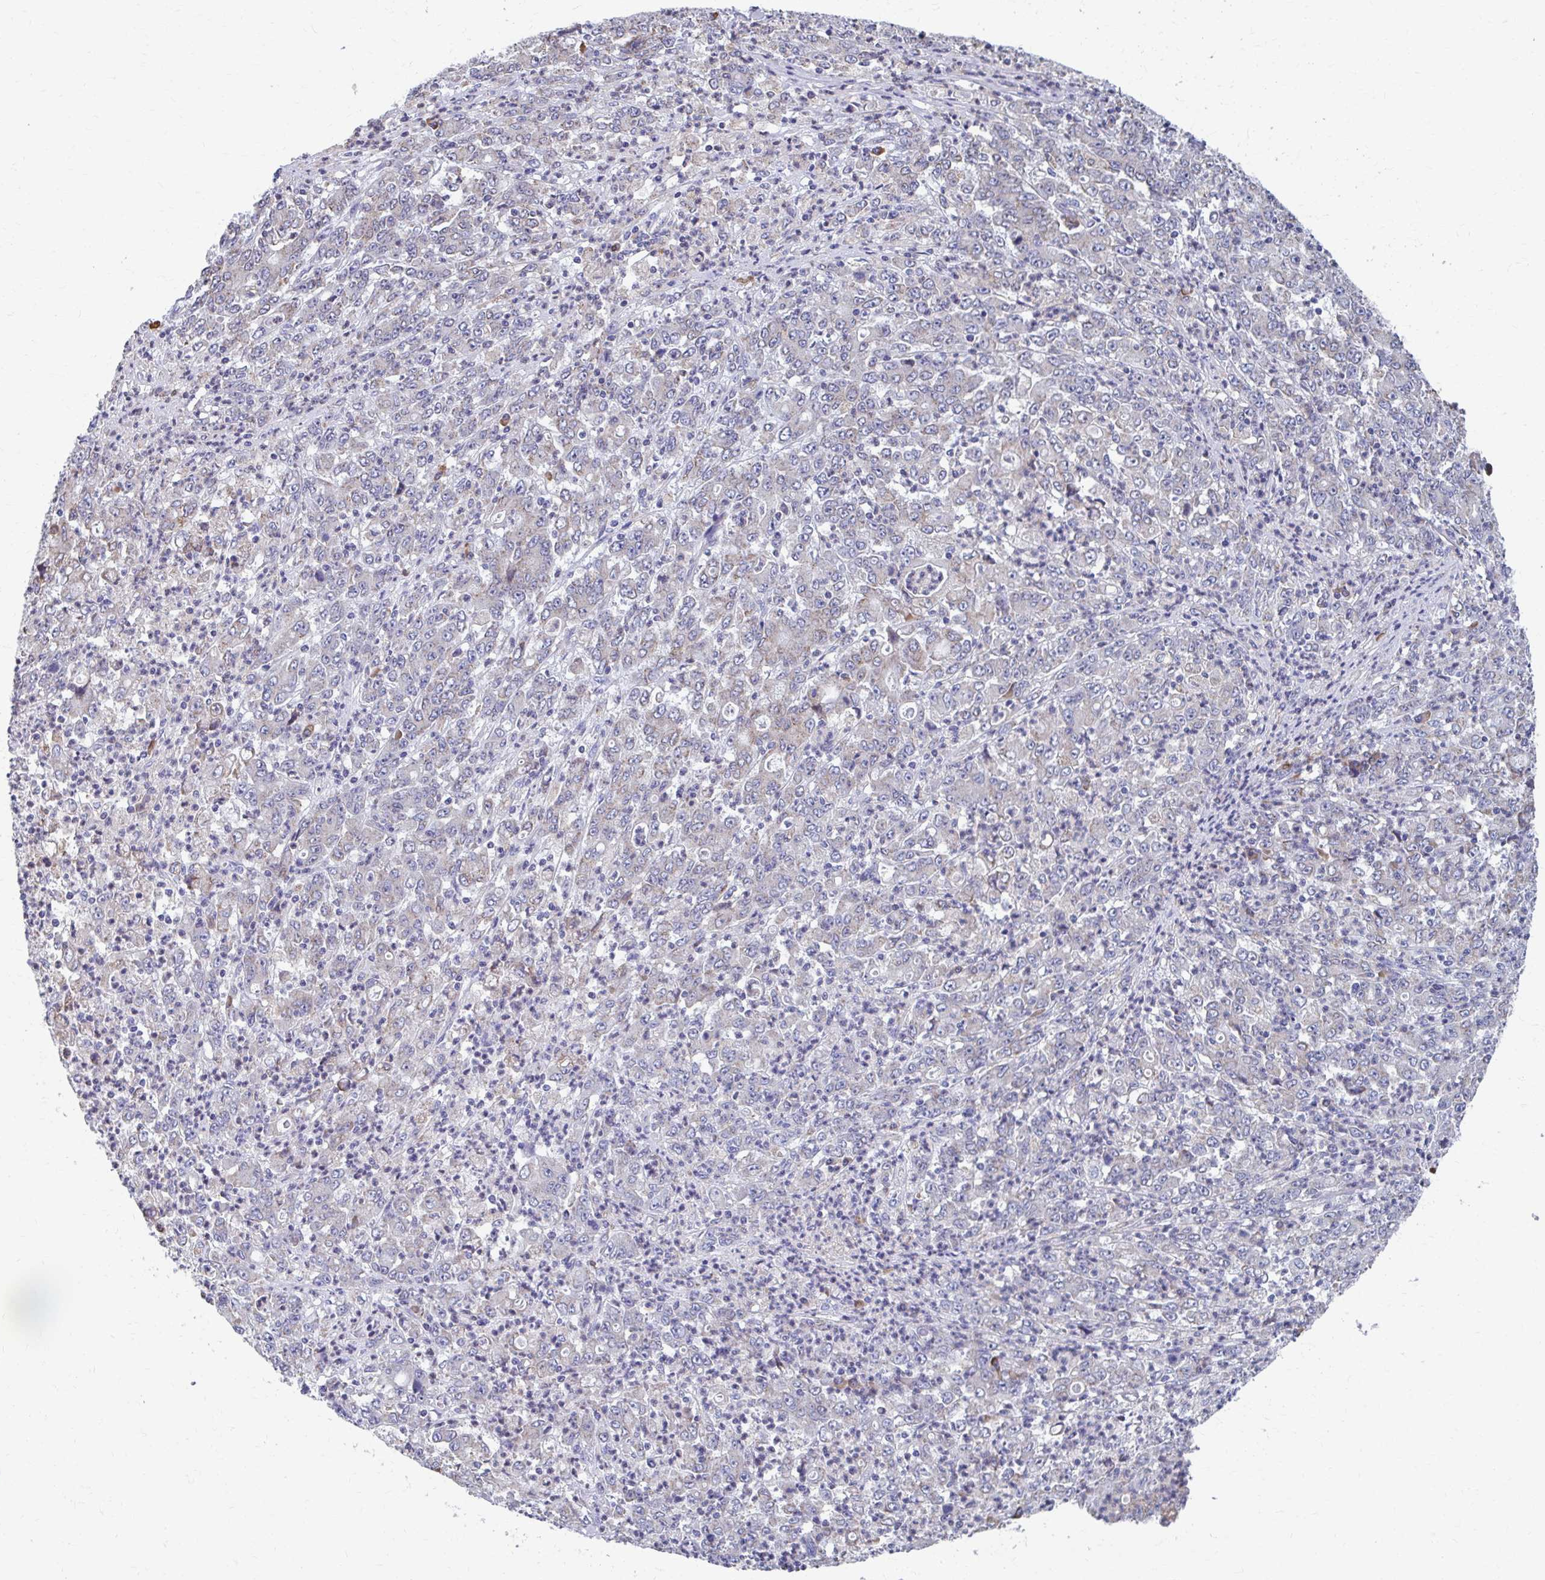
{"staining": {"intensity": "negative", "quantity": "none", "location": "none"}, "tissue": "stomach cancer", "cell_type": "Tumor cells", "image_type": "cancer", "snomed": [{"axis": "morphology", "description": "Adenocarcinoma, NOS"}, {"axis": "topography", "description": "Stomach, lower"}], "caption": "DAB (3,3'-diaminobenzidine) immunohistochemical staining of human adenocarcinoma (stomach) shows no significant expression in tumor cells. (Stains: DAB (3,3'-diaminobenzidine) immunohistochemistry (IHC) with hematoxylin counter stain, Microscopy: brightfield microscopy at high magnification).", "gene": "FKBP2", "patient": {"sex": "female", "age": 71}}